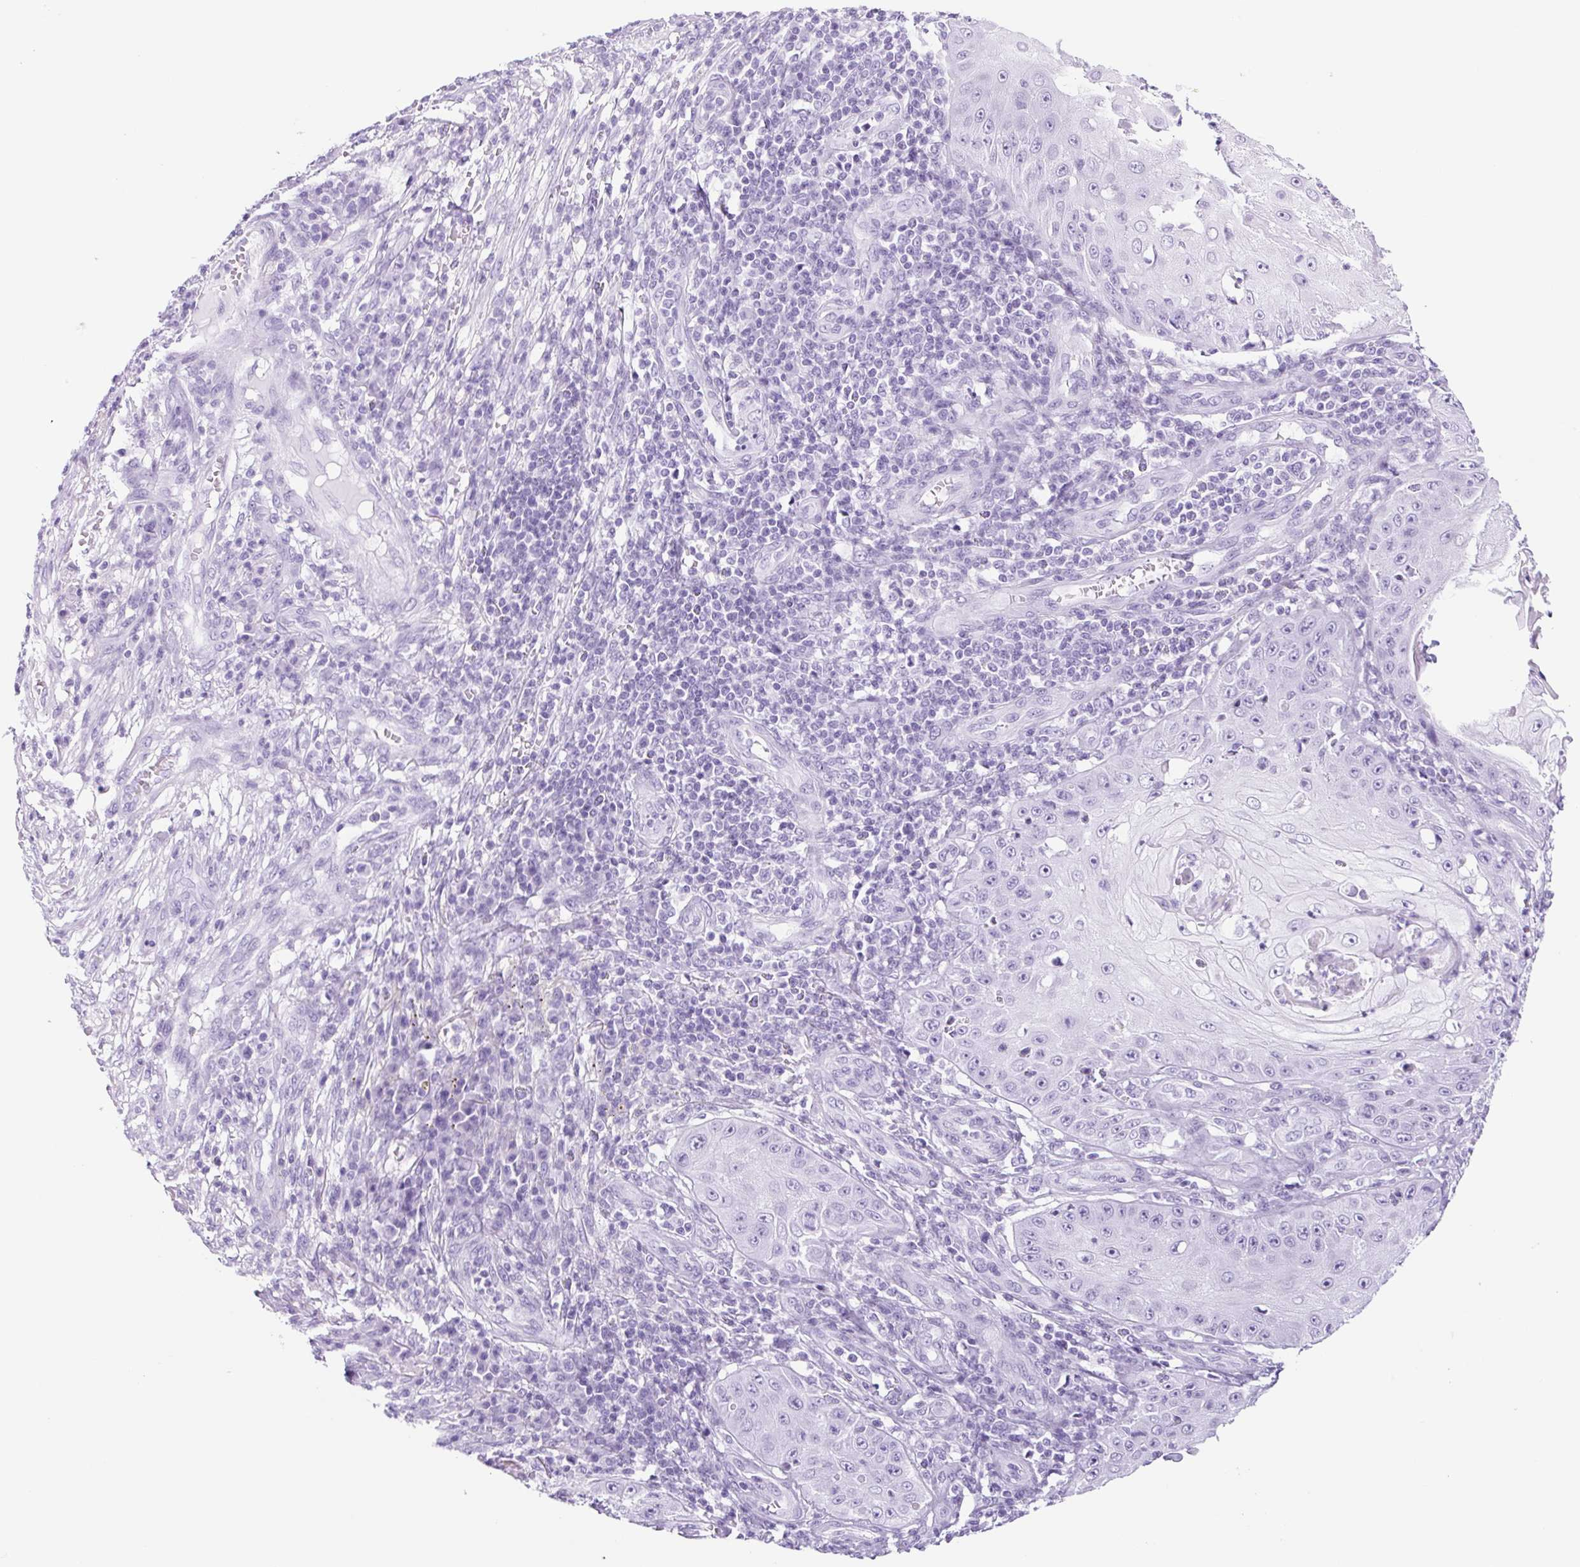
{"staining": {"intensity": "negative", "quantity": "none", "location": "none"}, "tissue": "skin cancer", "cell_type": "Tumor cells", "image_type": "cancer", "snomed": [{"axis": "morphology", "description": "Squamous cell carcinoma, NOS"}, {"axis": "topography", "description": "Skin"}], "caption": "DAB immunohistochemical staining of human skin cancer (squamous cell carcinoma) demonstrates no significant positivity in tumor cells. (Stains: DAB IHC with hematoxylin counter stain, Microscopy: brightfield microscopy at high magnification).", "gene": "CYP21A2", "patient": {"sex": "male", "age": 70}}